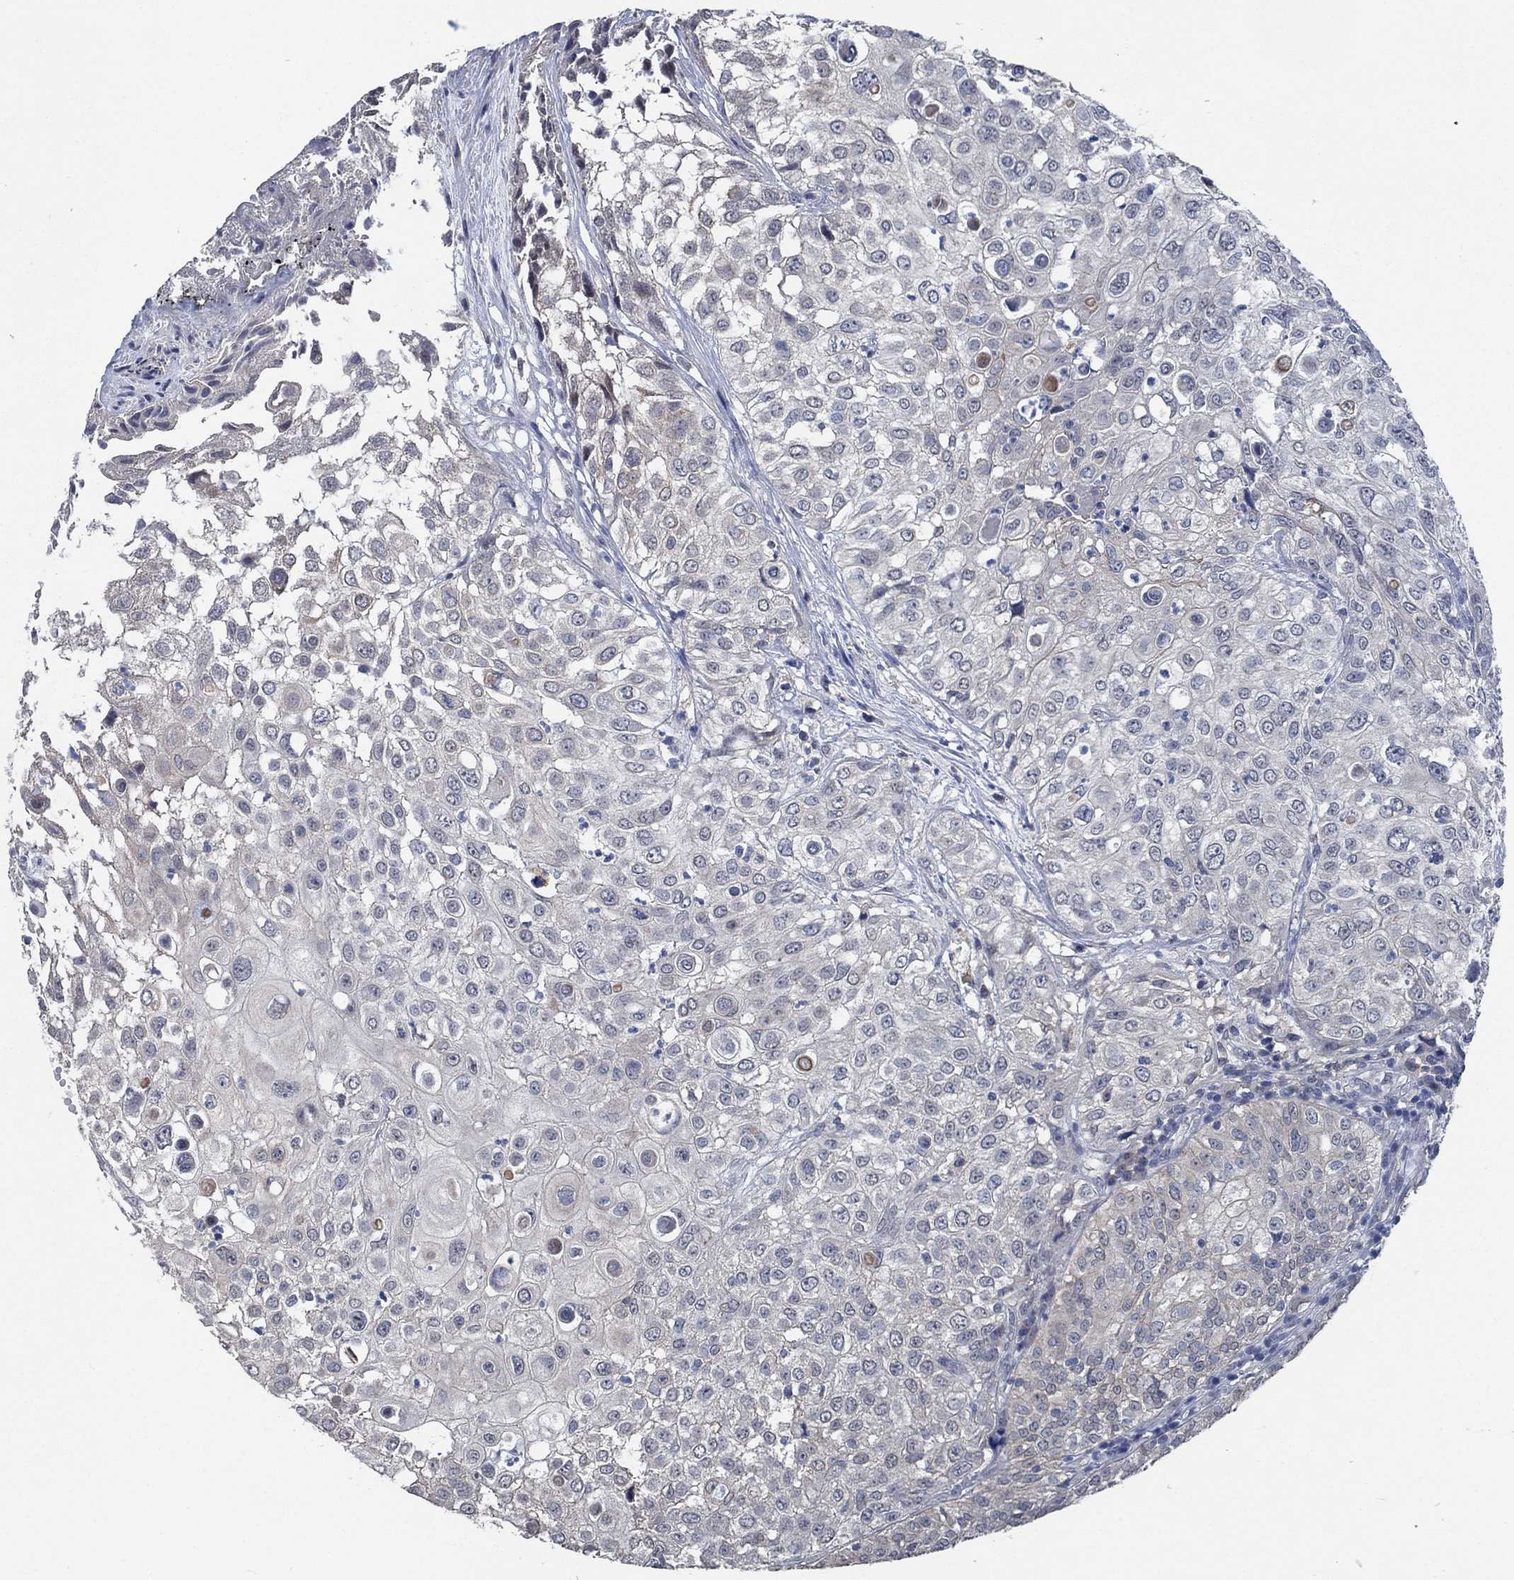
{"staining": {"intensity": "negative", "quantity": "none", "location": "none"}, "tissue": "urothelial cancer", "cell_type": "Tumor cells", "image_type": "cancer", "snomed": [{"axis": "morphology", "description": "Urothelial carcinoma, High grade"}, {"axis": "topography", "description": "Urinary bladder"}], "caption": "IHC image of neoplastic tissue: human urothelial carcinoma (high-grade) stained with DAB (3,3'-diaminobenzidine) shows no significant protein positivity in tumor cells.", "gene": "OBSCN", "patient": {"sex": "female", "age": 79}}